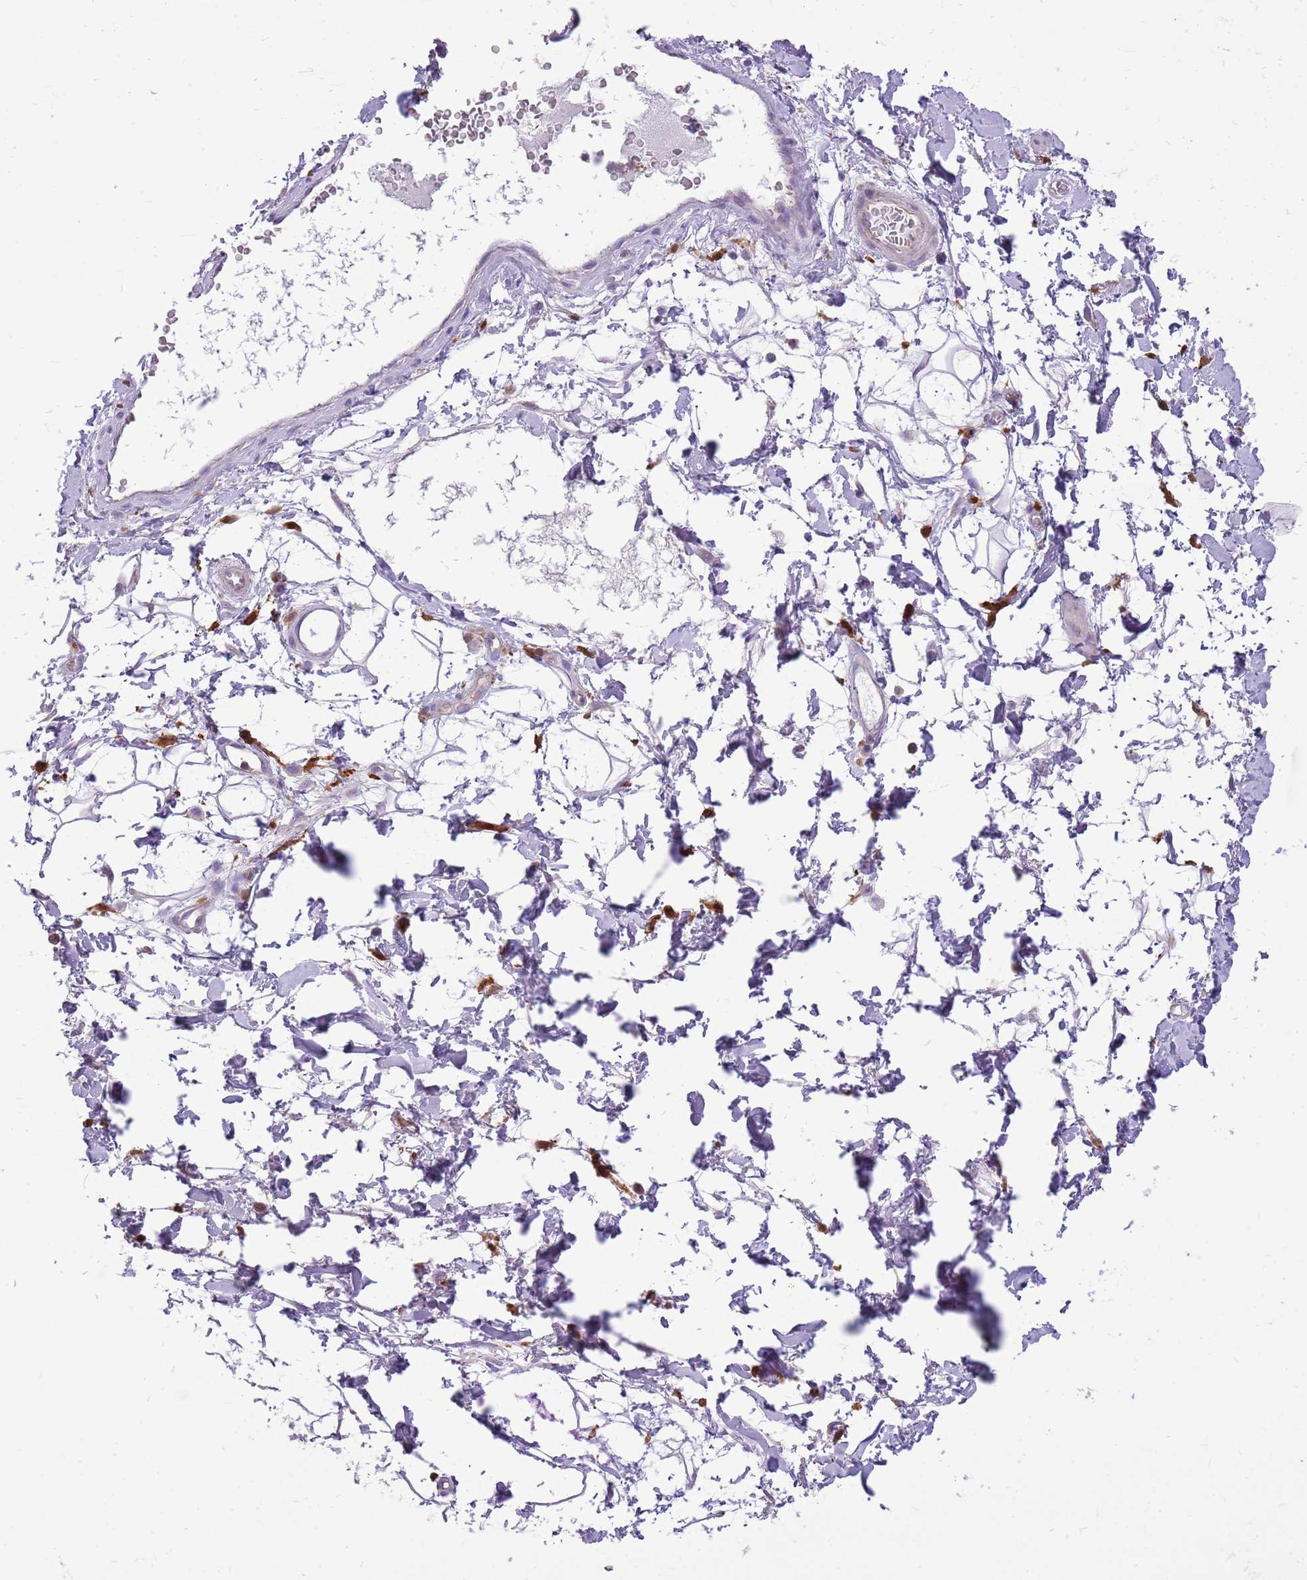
{"staining": {"intensity": "negative", "quantity": "none", "location": "none"}, "tissue": "adipose tissue", "cell_type": "Adipocytes", "image_type": "normal", "snomed": [{"axis": "morphology", "description": "Normal tissue, NOS"}, {"axis": "morphology", "description": "Adenocarcinoma, NOS"}, {"axis": "topography", "description": "Rectum"}, {"axis": "topography", "description": "Vagina"}, {"axis": "topography", "description": "Peripheral nerve tissue"}], "caption": "High magnification brightfield microscopy of normal adipose tissue stained with DAB (brown) and counterstained with hematoxylin (blue): adipocytes show no significant expression. The staining was performed using DAB (3,3'-diaminobenzidine) to visualize the protein expression in brown, while the nuclei were stained in blue with hematoxylin (Magnification: 20x).", "gene": "WDR90", "patient": {"sex": "female", "age": 71}}